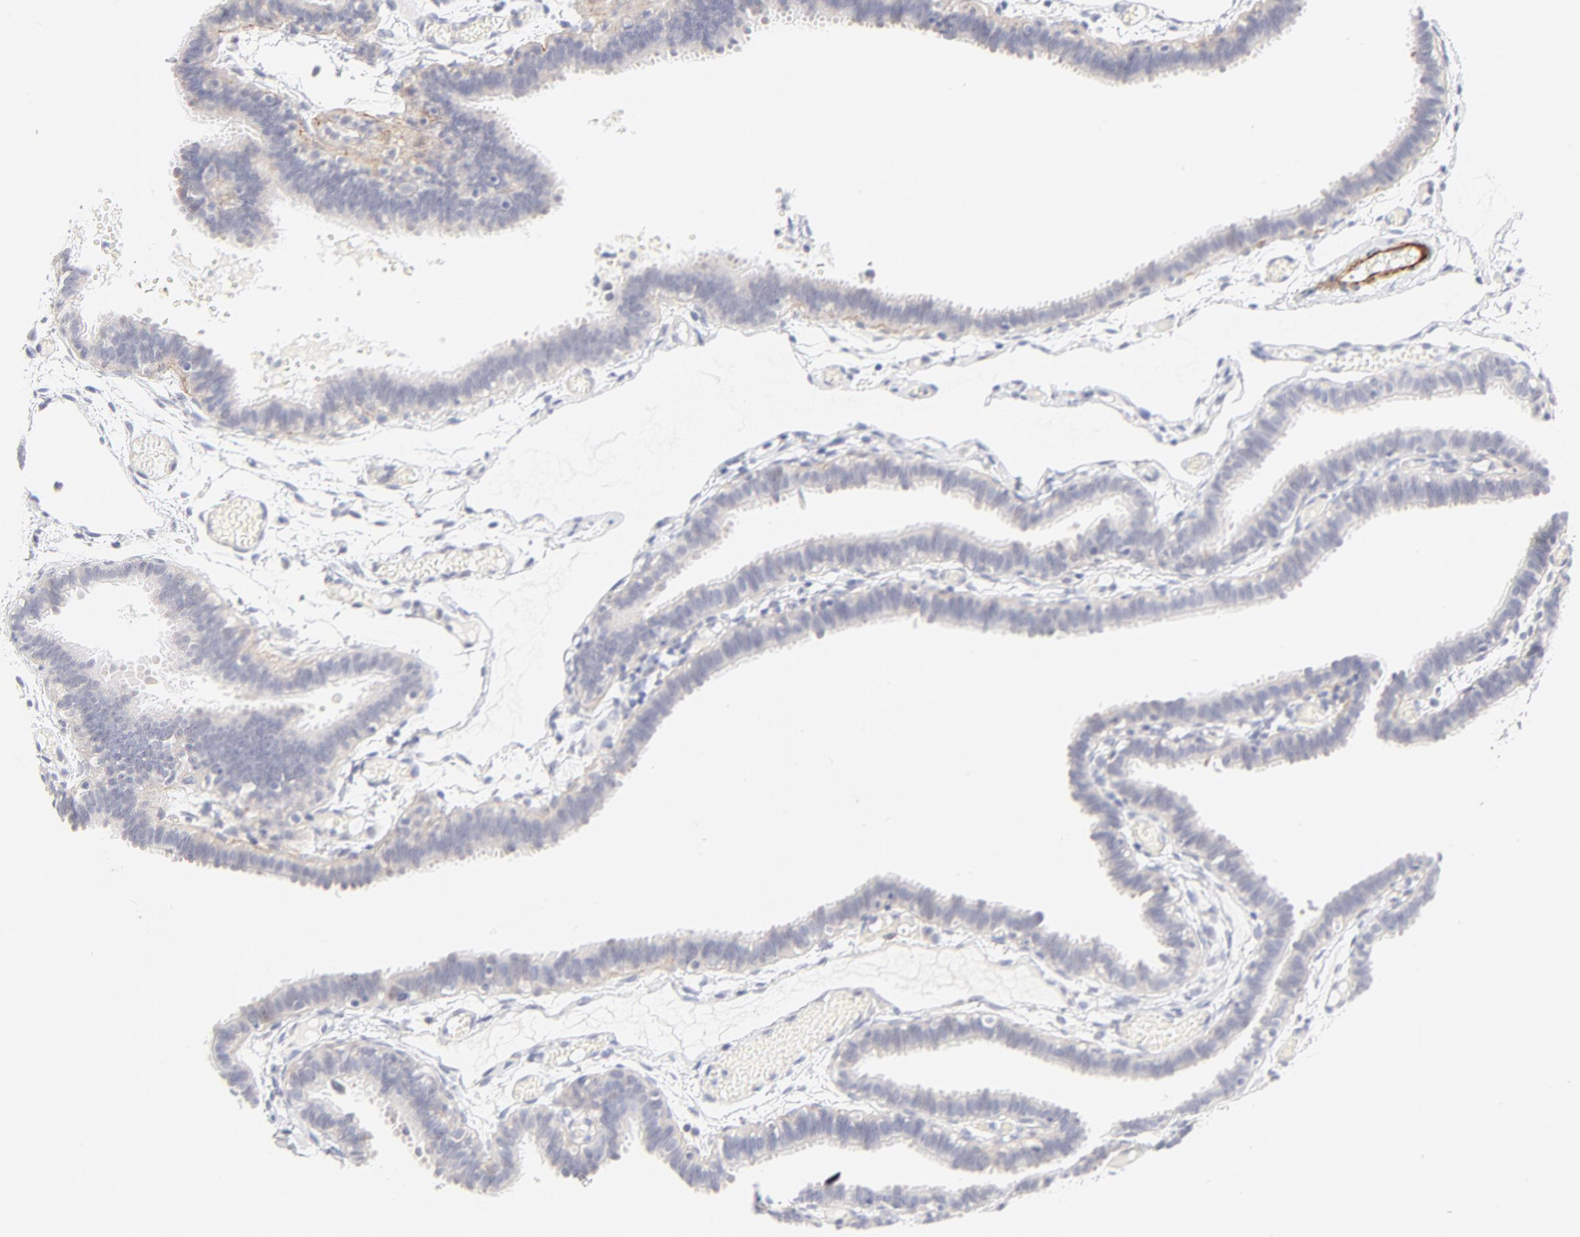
{"staining": {"intensity": "negative", "quantity": "none", "location": "none"}, "tissue": "fallopian tube", "cell_type": "Glandular cells", "image_type": "normal", "snomed": [{"axis": "morphology", "description": "Normal tissue, NOS"}, {"axis": "topography", "description": "Fallopian tube"}], "caption": "Immunohistochemistry image of benign human fallopian tube stained for a protein (brown), which demonstrates no expression in glandular cells.", "gene": "NPNT", "patient": {"sex": "female", "age": 29}}